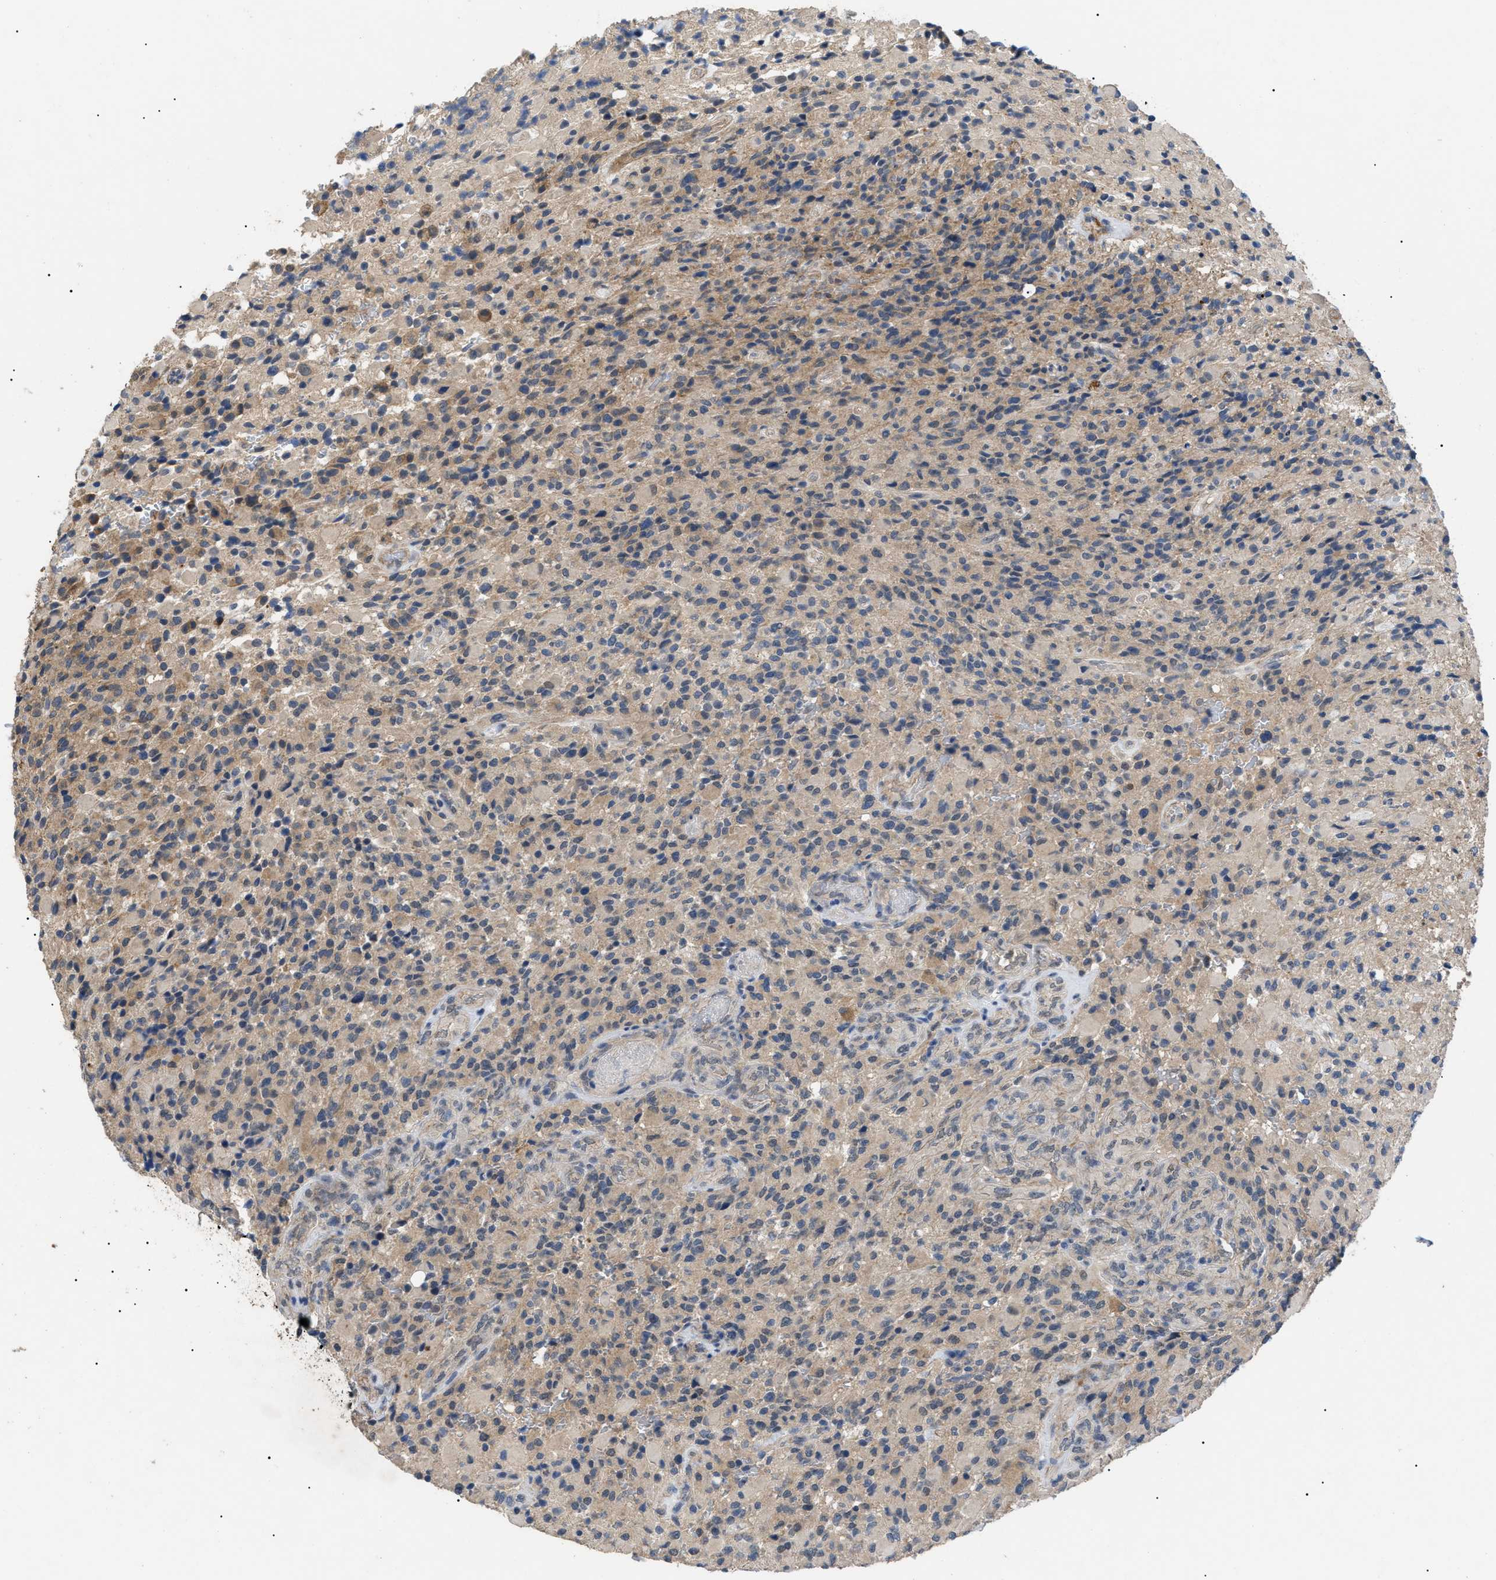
{"staining": {"intensity": "weak", "quantity": ">75%", "location": "cytoplasmic/membranous"}, "tissue": "glioma", "cell_type": "Tumor cells", "image_type": "cancer", "snomed": [{"axis": "morphology", "description": "Glioma, malignant, High grade"}, {"axis": "topography", "description": "Brain"}], "caption": "Glioma was stained to show a protein in brown. There is low levels of weak cytoplasmic/membranous expression in about >75% of tumor cells.", "gene": "CRCP", "patient": {"sex": "male", "age": 71}}